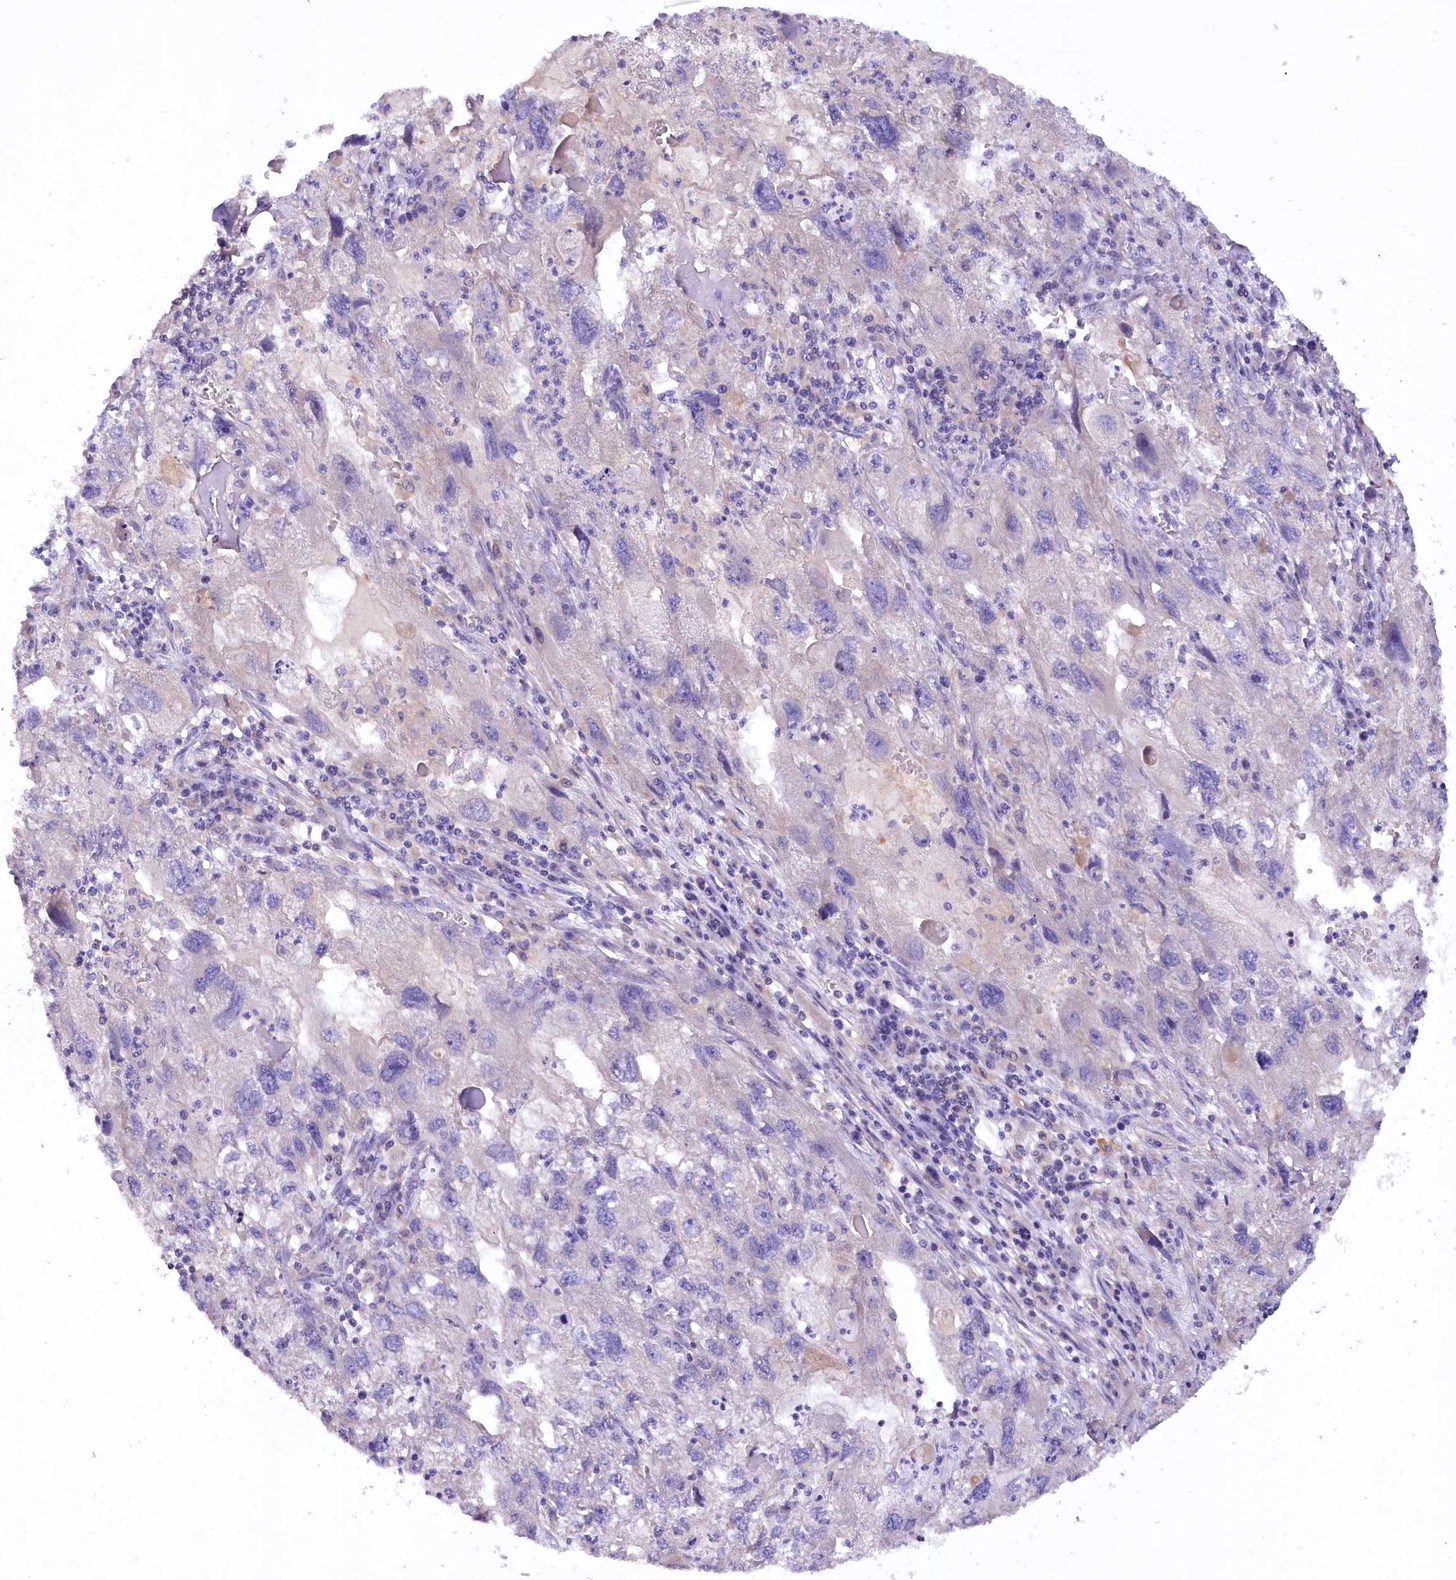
{"staining": {"intensity": "negative", "quantity": "none", "location": "none"}, "tissue": "endometrial cancer", "cell_type": "Tumor cells", "image_type": "cancer", "snomed": [{"axis": "morphology", "description": "Adenocarcinoma, NOS"}, {"axis": "topography", "description": "Endometrium"}], "caption": "Immunohistochemistry photomicrograph of human adenocarcinoma (endometrial) stained for a protein (brown), which demonstrates no expression in tumor cells. The staining was performed using DAB (3,3'-diaminobenzidine) to visualize the protein expression in brown, while the nuclei were stained in blue with hematoxylin (Magnification: 20x).", "gene": "EFHC2", "patient": {"sex": "female", "age": 49}}